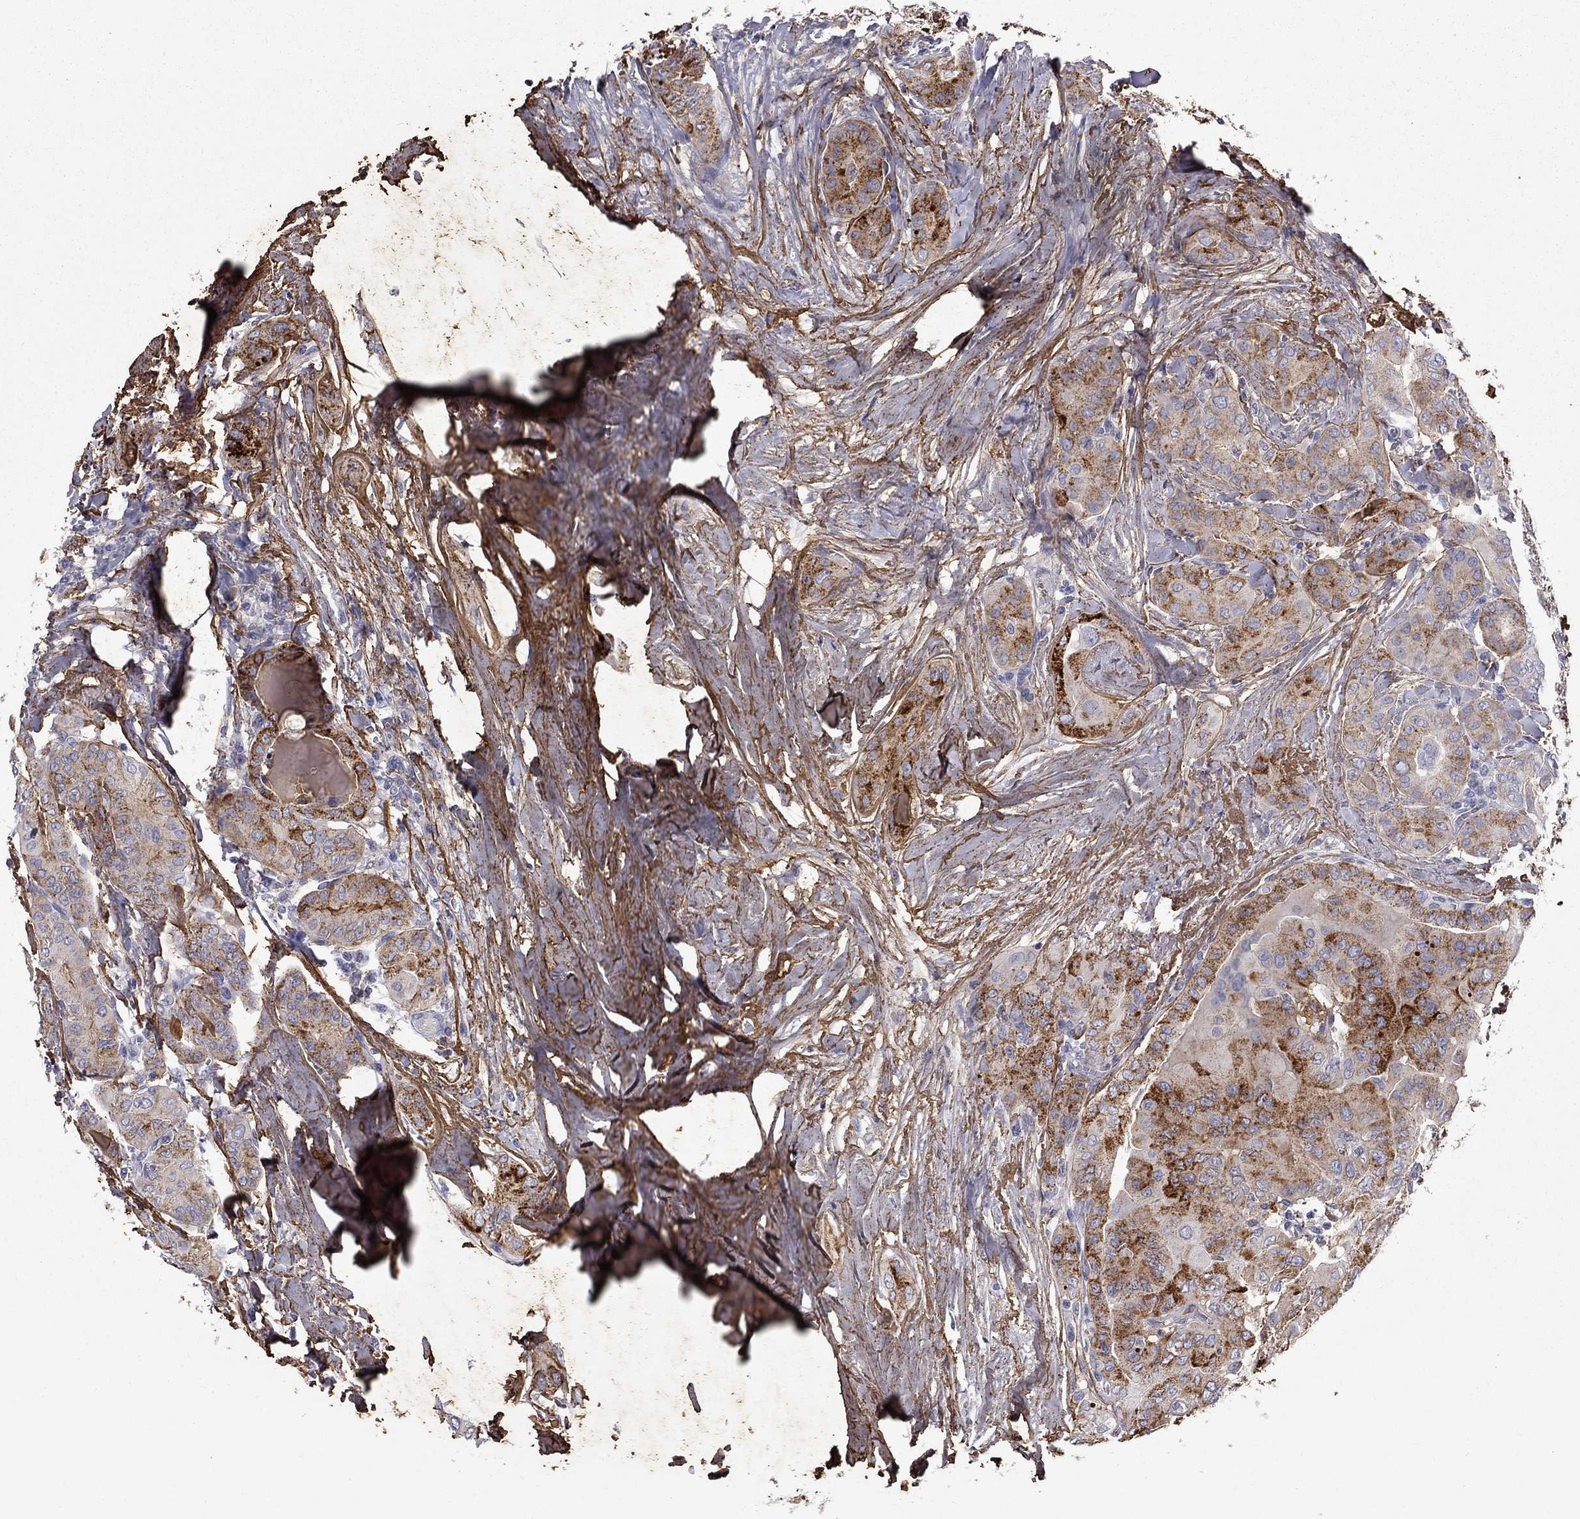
{"staining": {"intensity": "strong", "quantity": ">75%", "location": "cytoplasmic/membranous"}, "tissue": "thyroid cancer", "cell_type": "Tumor cells", "image_type": "cancer", "snomed": [{"axis": "morphology", "description": "Papillary adenocarcinoma, NOS"}, {"axis": "topography", "description": "Thyroid gland"}], "caption": "Strong cytoplasmic/membranous positivity for a protein is present in about >75% of tumor cells of thyroid papillary adenocarcinoma using IHC.", "gene": "EPDR1", "patient": {"sex": "female", "age": 37}}